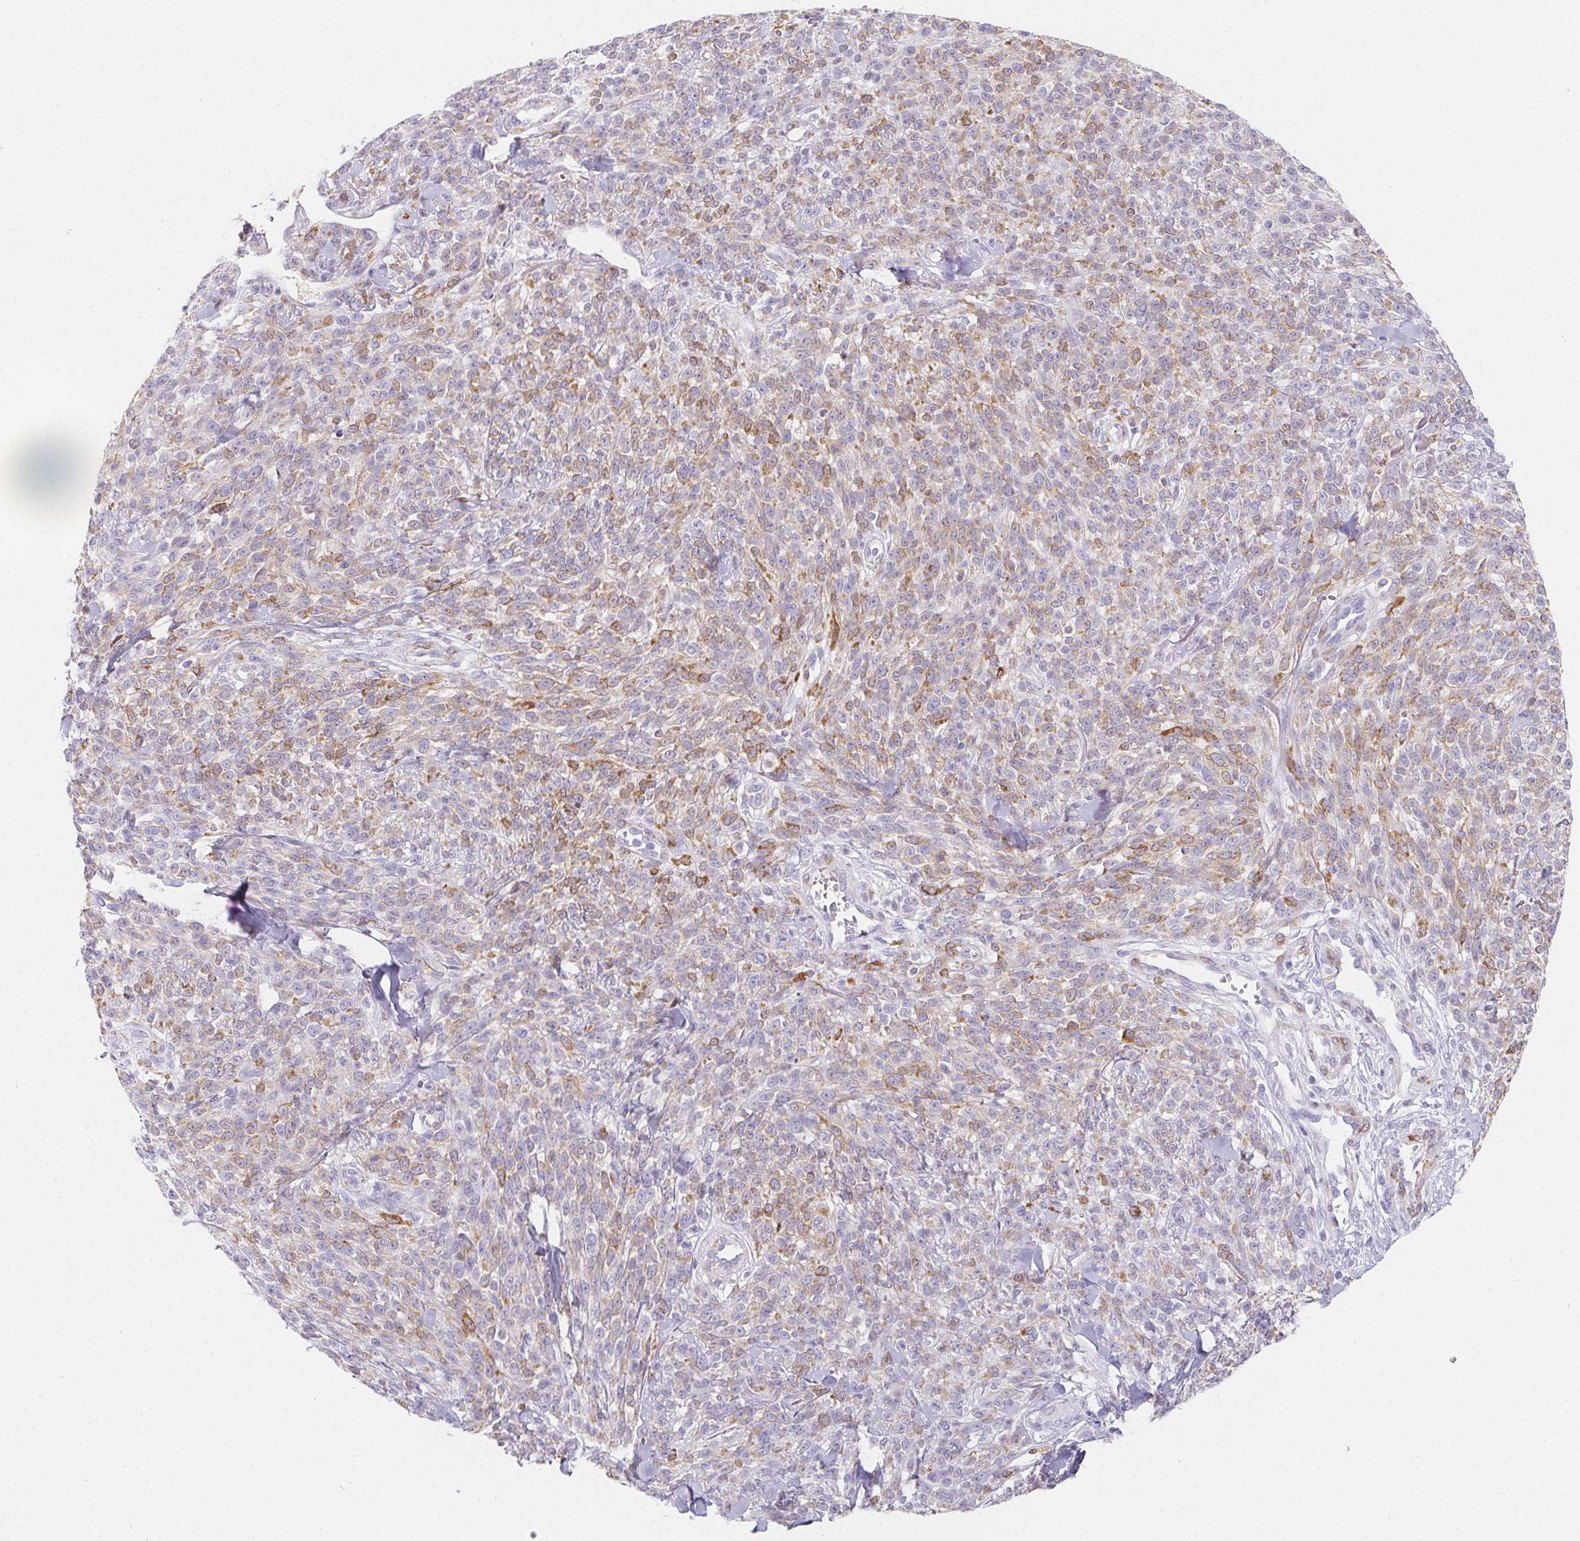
{"staining": {"intensity": "moderate", "quantity": "25%-75%", "location": "cytoplasmic/membranous"}, "tissue": "melanoma", "cell_type": "Tumor cells", "image_type": "cancer", "snomed": [{"axis": "morphology", "description": "Malignant melanoma, NOS"}, {"axis": "topography", "description": "Skin"}, {"axis": "topography", "description": "Skin of trunk"}], "caption": "This histopathology image demonstrates melanoma stained with IHC to label a protein in brown. The cytoplasmic/membranous of tumor cells show moderate positivity for the protein. Nuclei are counter-stained blue.", "gene": "HRC", "patient": {"sex": "male", "age": 74}}